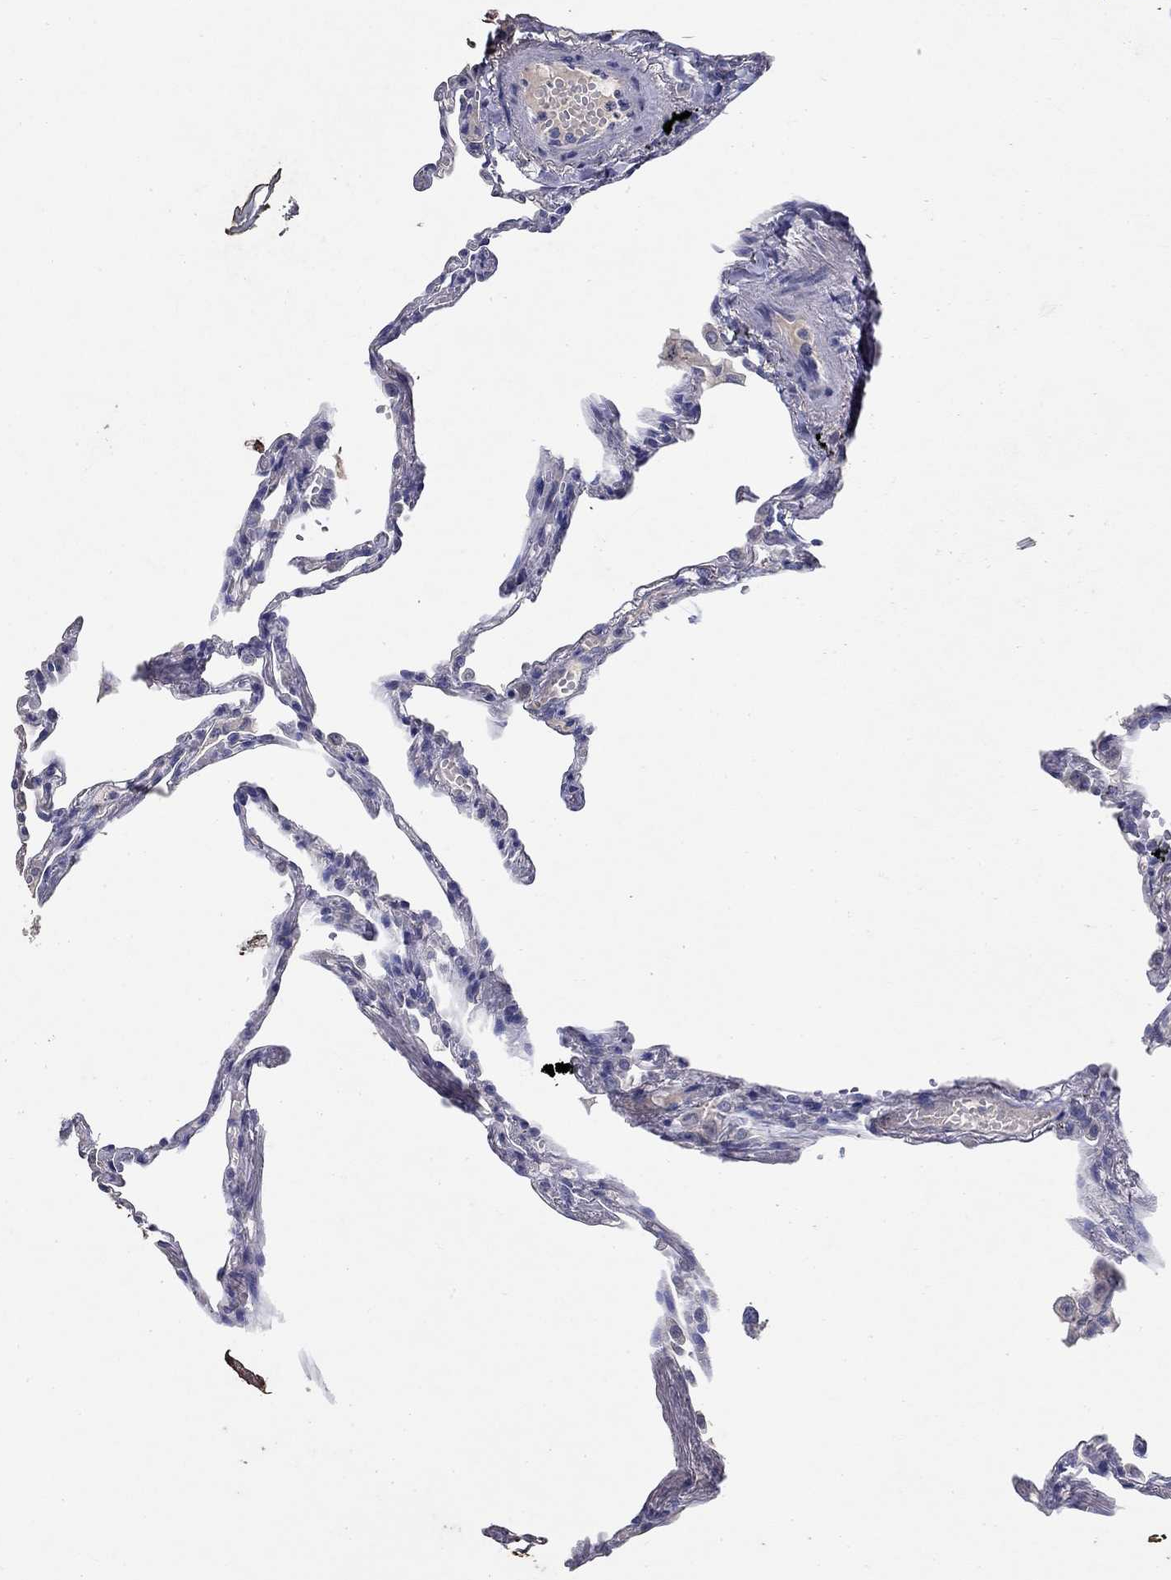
{"staining": {"intensity": "negative", "quantity": "none", "location": "none"}, "tissue": "lung", "cell_type": "Alveolar cells", "image_type": "normal", "snomed": [{"axis": "morphology", "description": "Normal tissue, NOS"}, {"axis": "topography", "description": "Lung"}], "caption": "Immunohistochemical staining of unremarkable lung demonstrates no significant expression in alveolar cells.", "gene": "PROZ", "patient": {"sex": "male", "age": 78}}